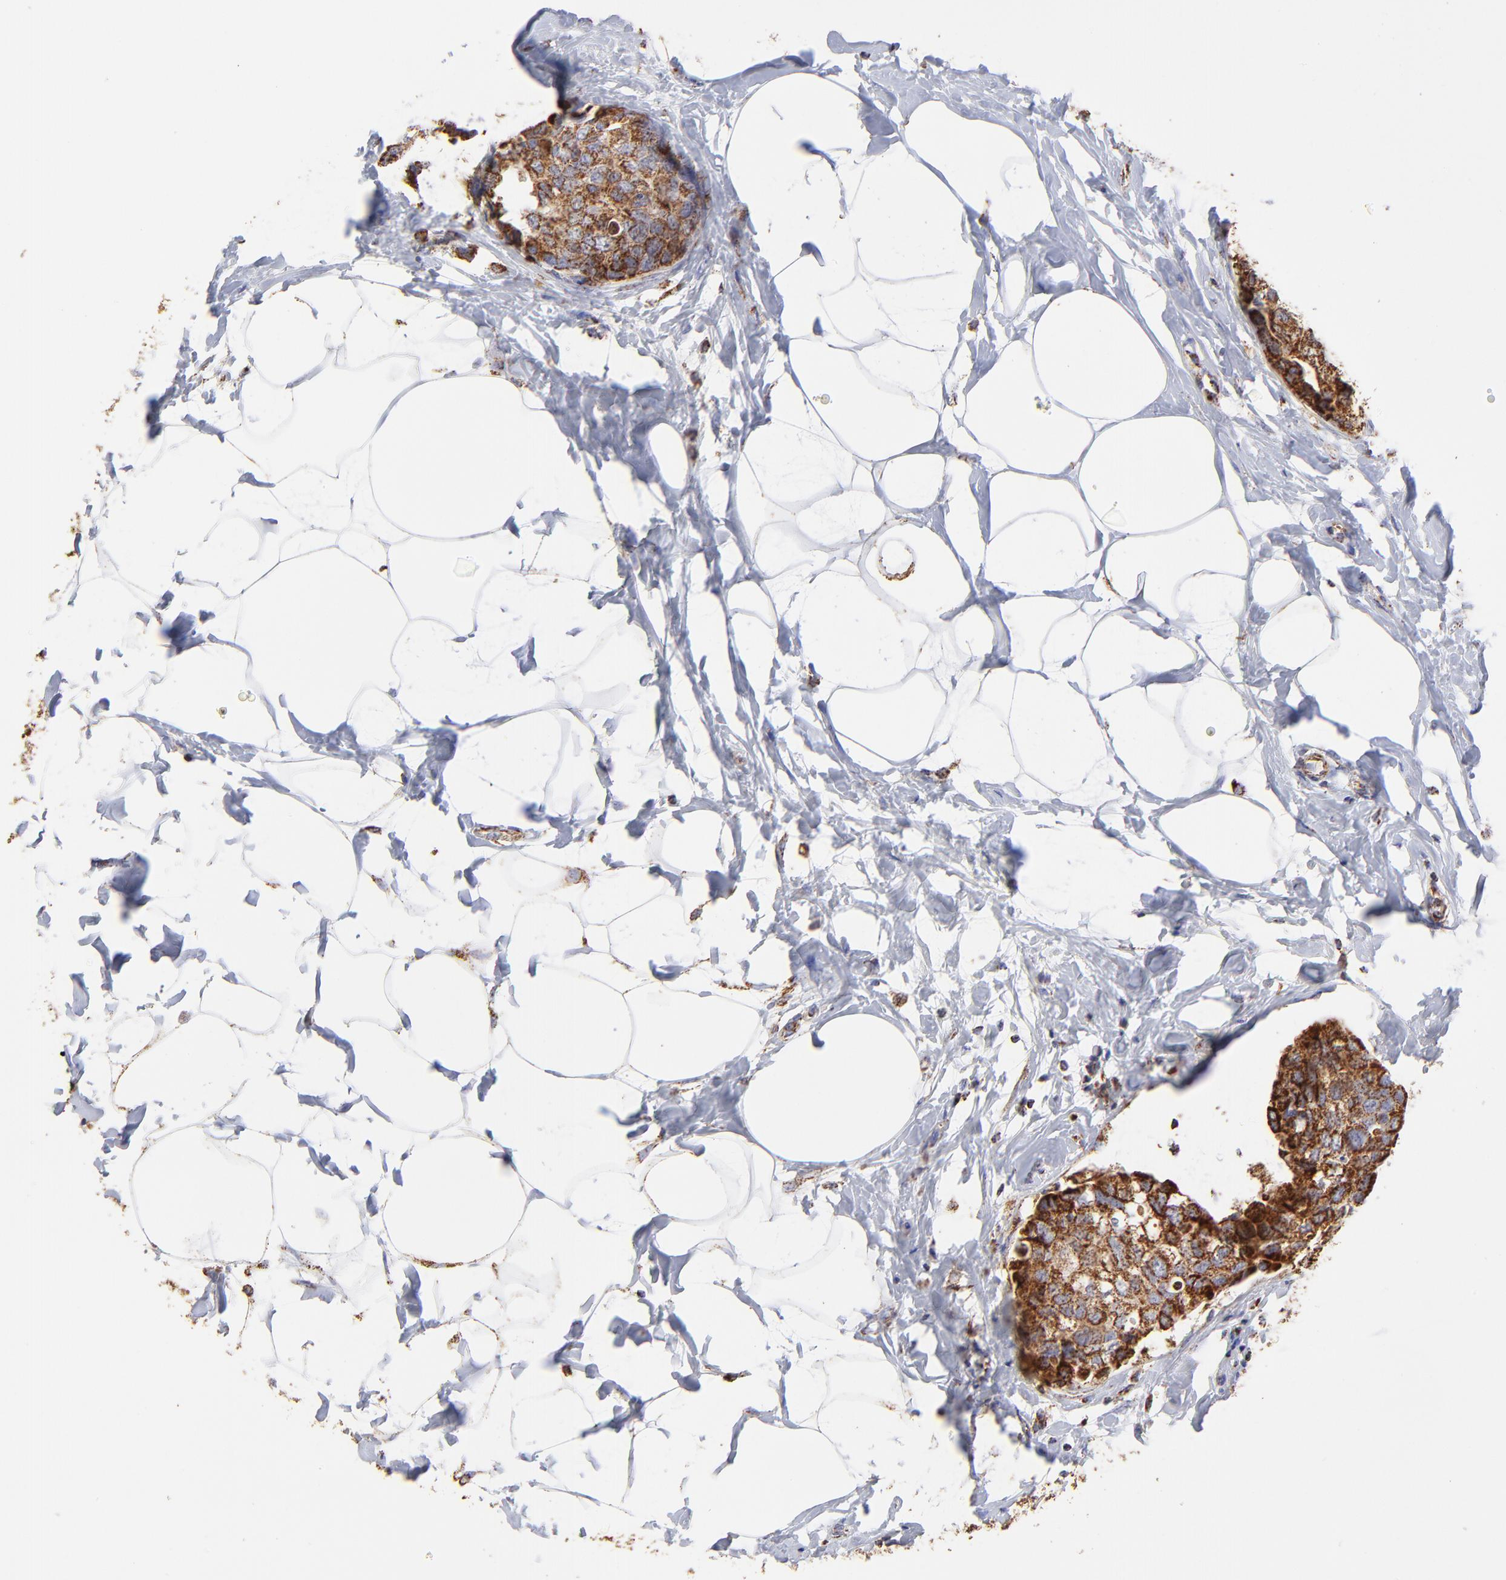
{"staining": {"intensity": "strong", "quantity": ">75%", "location": "cytoplasmic/membranous"}, "tissue": "breast cancer", "cell_type": "Tumor cells", "image_type": "cancer", "snomed": [{"axis": "morphology", "description": "Normal tissue, NOS"}, {"axis": "morphology", "description": "Duct carcinoma"}, {"axis": "topography", "description": "Breast"}], "caption": "Breast invasive ductal carcinoma stained with a brown dye shows strong cytoplasmic/membranous positive positivity in about >75% of tumor cells.", "gene": "ECH1", "patient": {"sex": "female", "age": 50}}